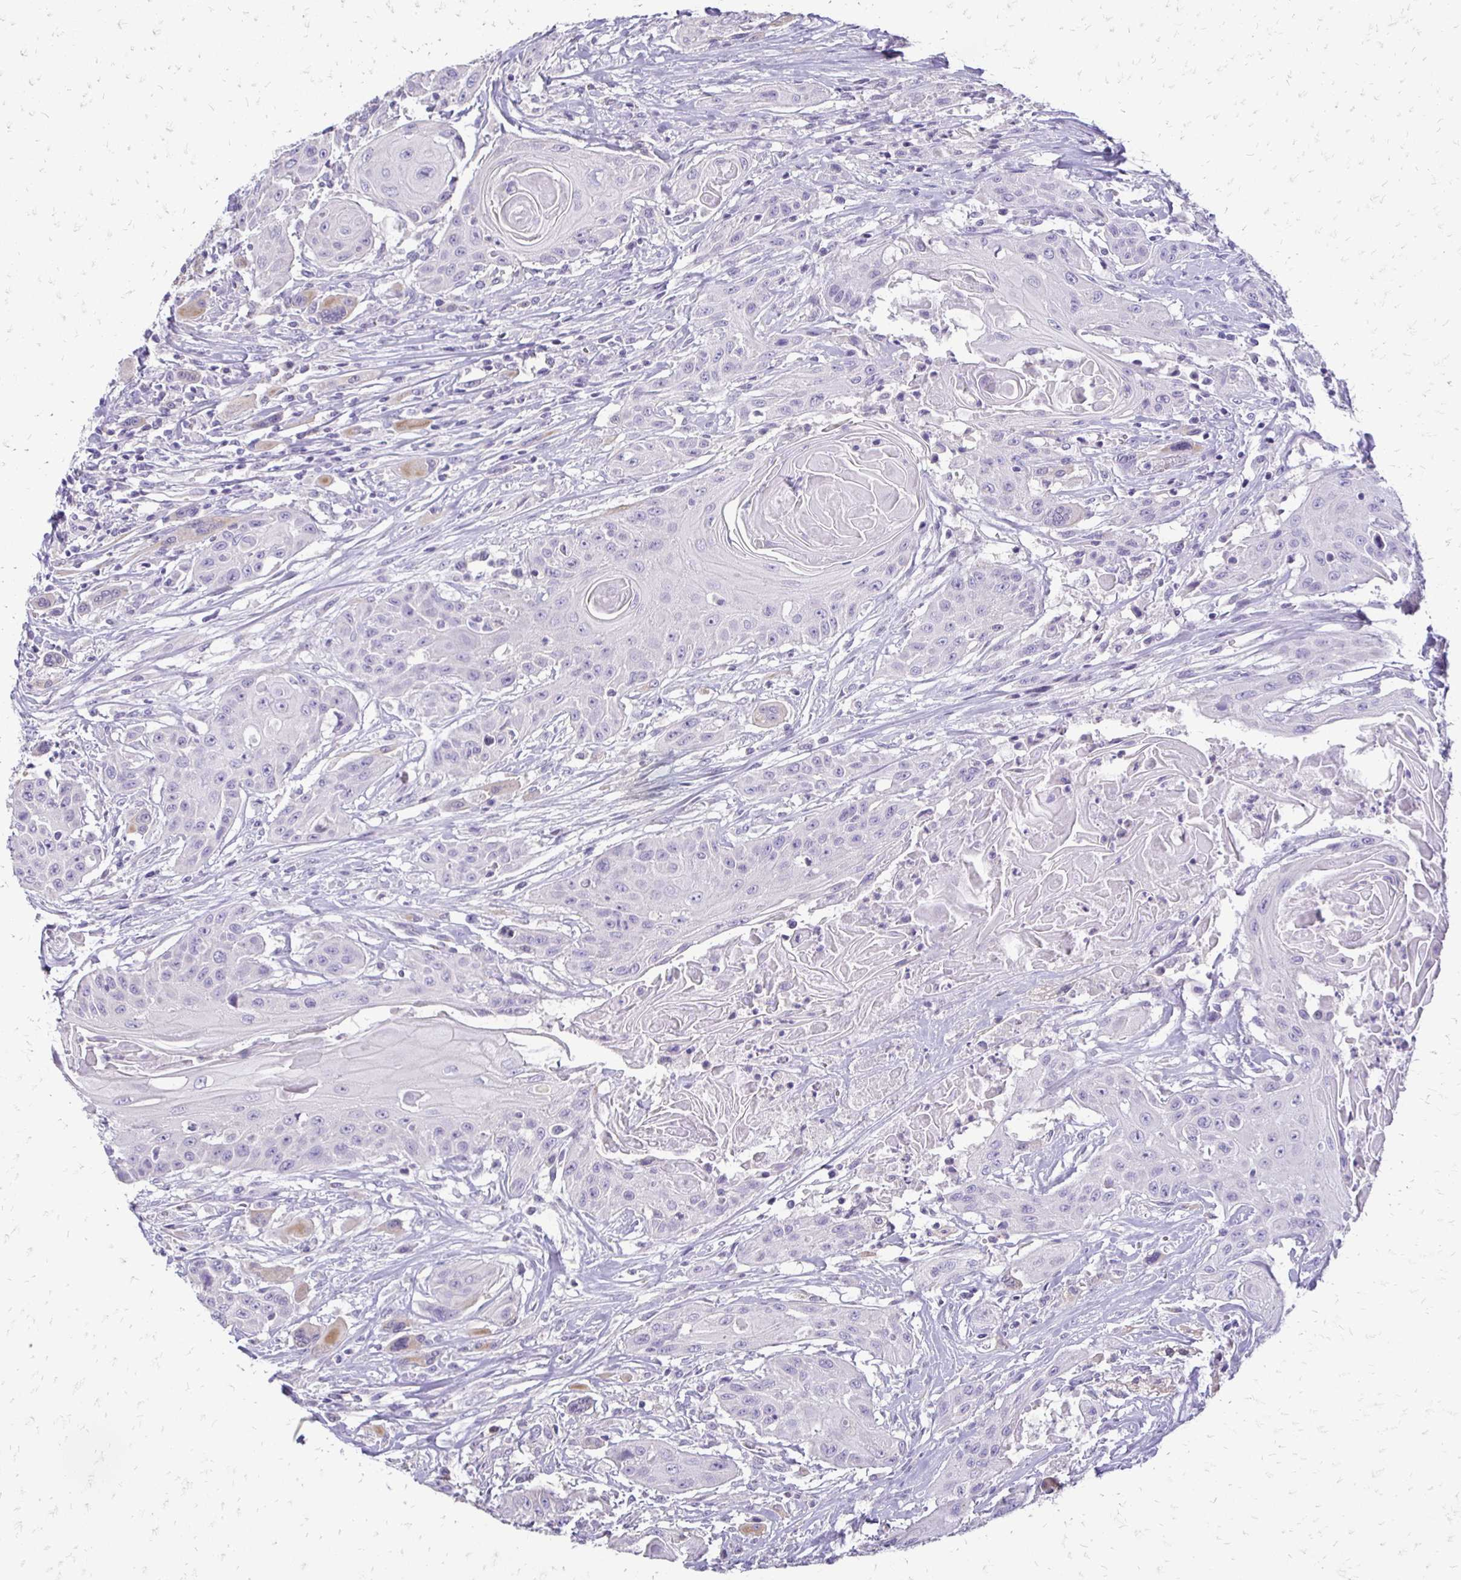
{"staining": {"intensity": "negative", "quantity": "none", "location": "none"}, "tissue": "head and neck cancer", "cell_type": "Tumor cells", "image_type": "cancer", "snomed": [{"axis": "morphology", "description": "Squamous cell carcinoma, NOS"}, {"axis": "topography", "description": "Oral tissue"}, {"axis": "topography", "description": "Head-Neck"}, {"axis": "topography", "description": "Neck, NOS"}], "caption": "Head and neck cancer stained for a protein using immunohistochemistry exhibits no expression tumor cells.", "gene": "ALPG", "patient": {"sex": "female", "age": 55}}